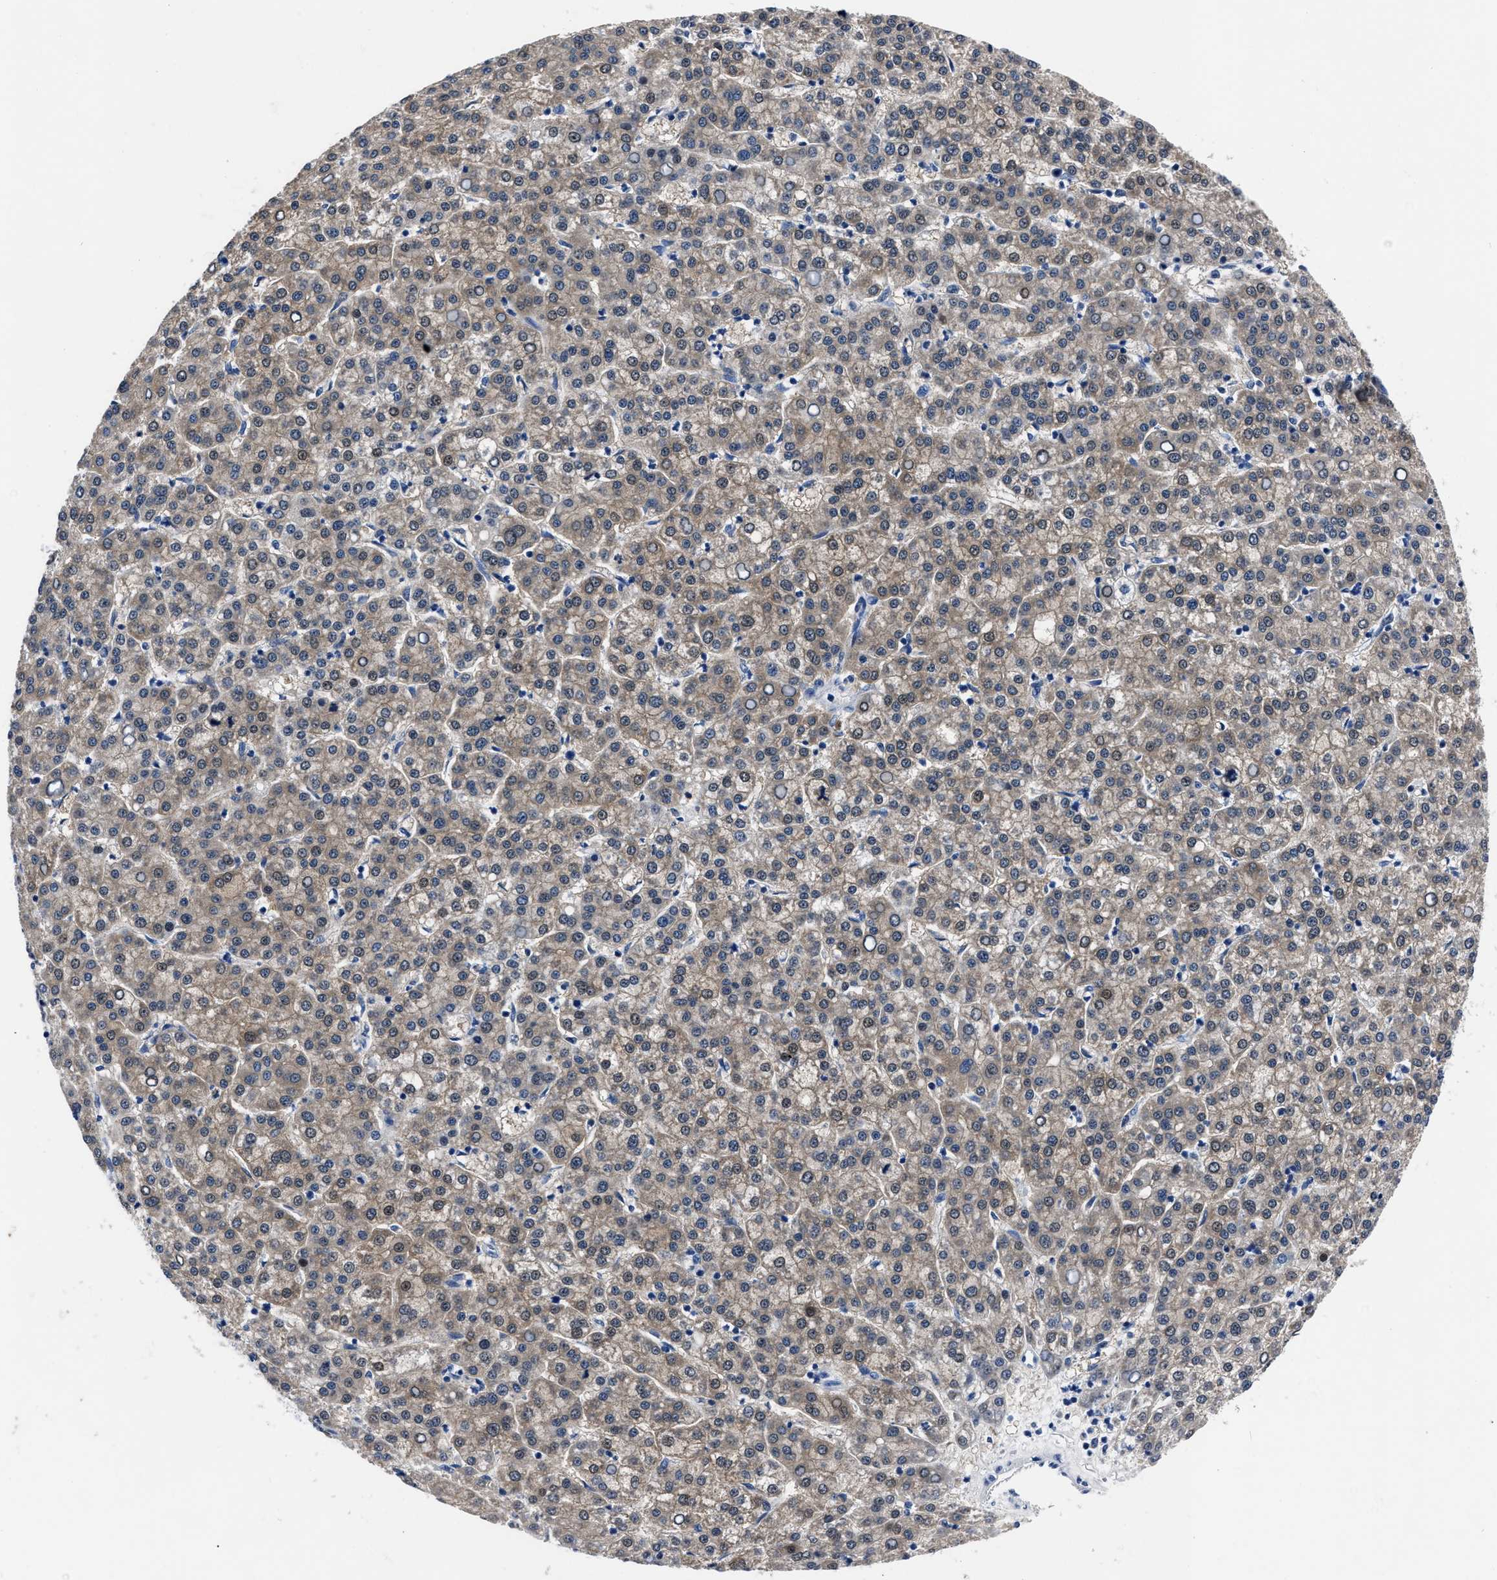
{"staining": {"intensity": "weak", "quantity": ">75%", "location": "cytoplasmic/membranous"}, "tissue": "liver cancer", "cell_type": "Tumor cells", "image_type": "cancer", "snomed": [{"axis": "morphology", "description": "Carcinoma, Hepatocellular, NOS"}, {"axis": "topography", "description": "Liver"}], "caption": "DAB immunohistochemical staining of human liver cancer exhibits weak cytoplasmic/membranous protein positivity in approximately >75% of tumor cells.", "gene": "OR10G3", "patient": {"sex": "female", "age": 58}}